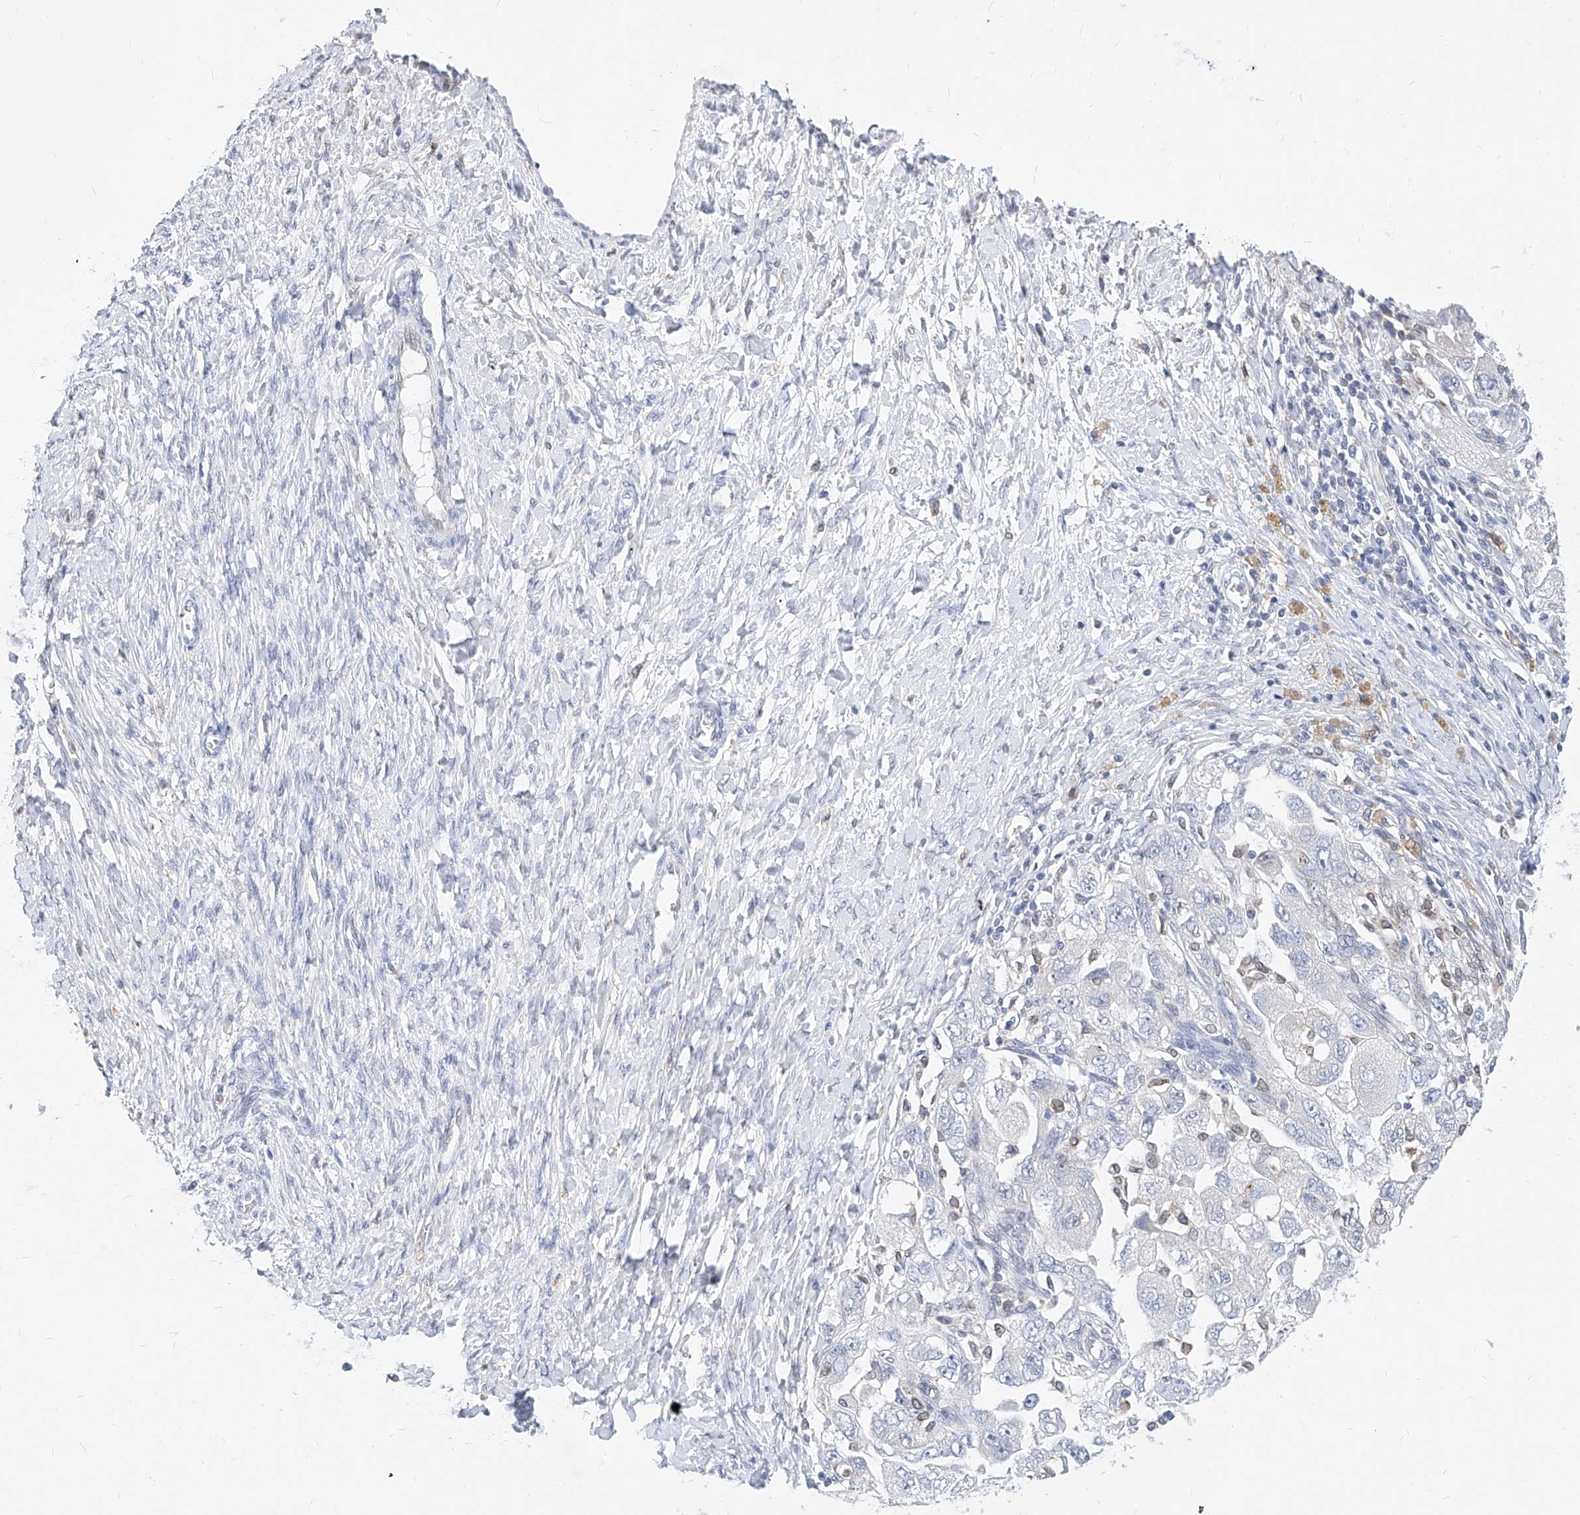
{"staining": {"intensity": "negative", "quantity": "none", "location": "none"}, "tissue": "ovarian cancer", "cell_type": "Tumor cells", "image_type": "cancer", "snomed": [{"axis": "morphology", "description": "Carcinoma, NOS"}, {"axis": "morphology", "description": "Cystadenocarcinoma, serous, NOS"}, {"axis": "topography", "description": "Ovary"}], "caption": "The micrograph reveals no staining of tumor cells in ovarian cancer.", "gene": "MX2", "patient": {"sex": "female", "age": 69}}